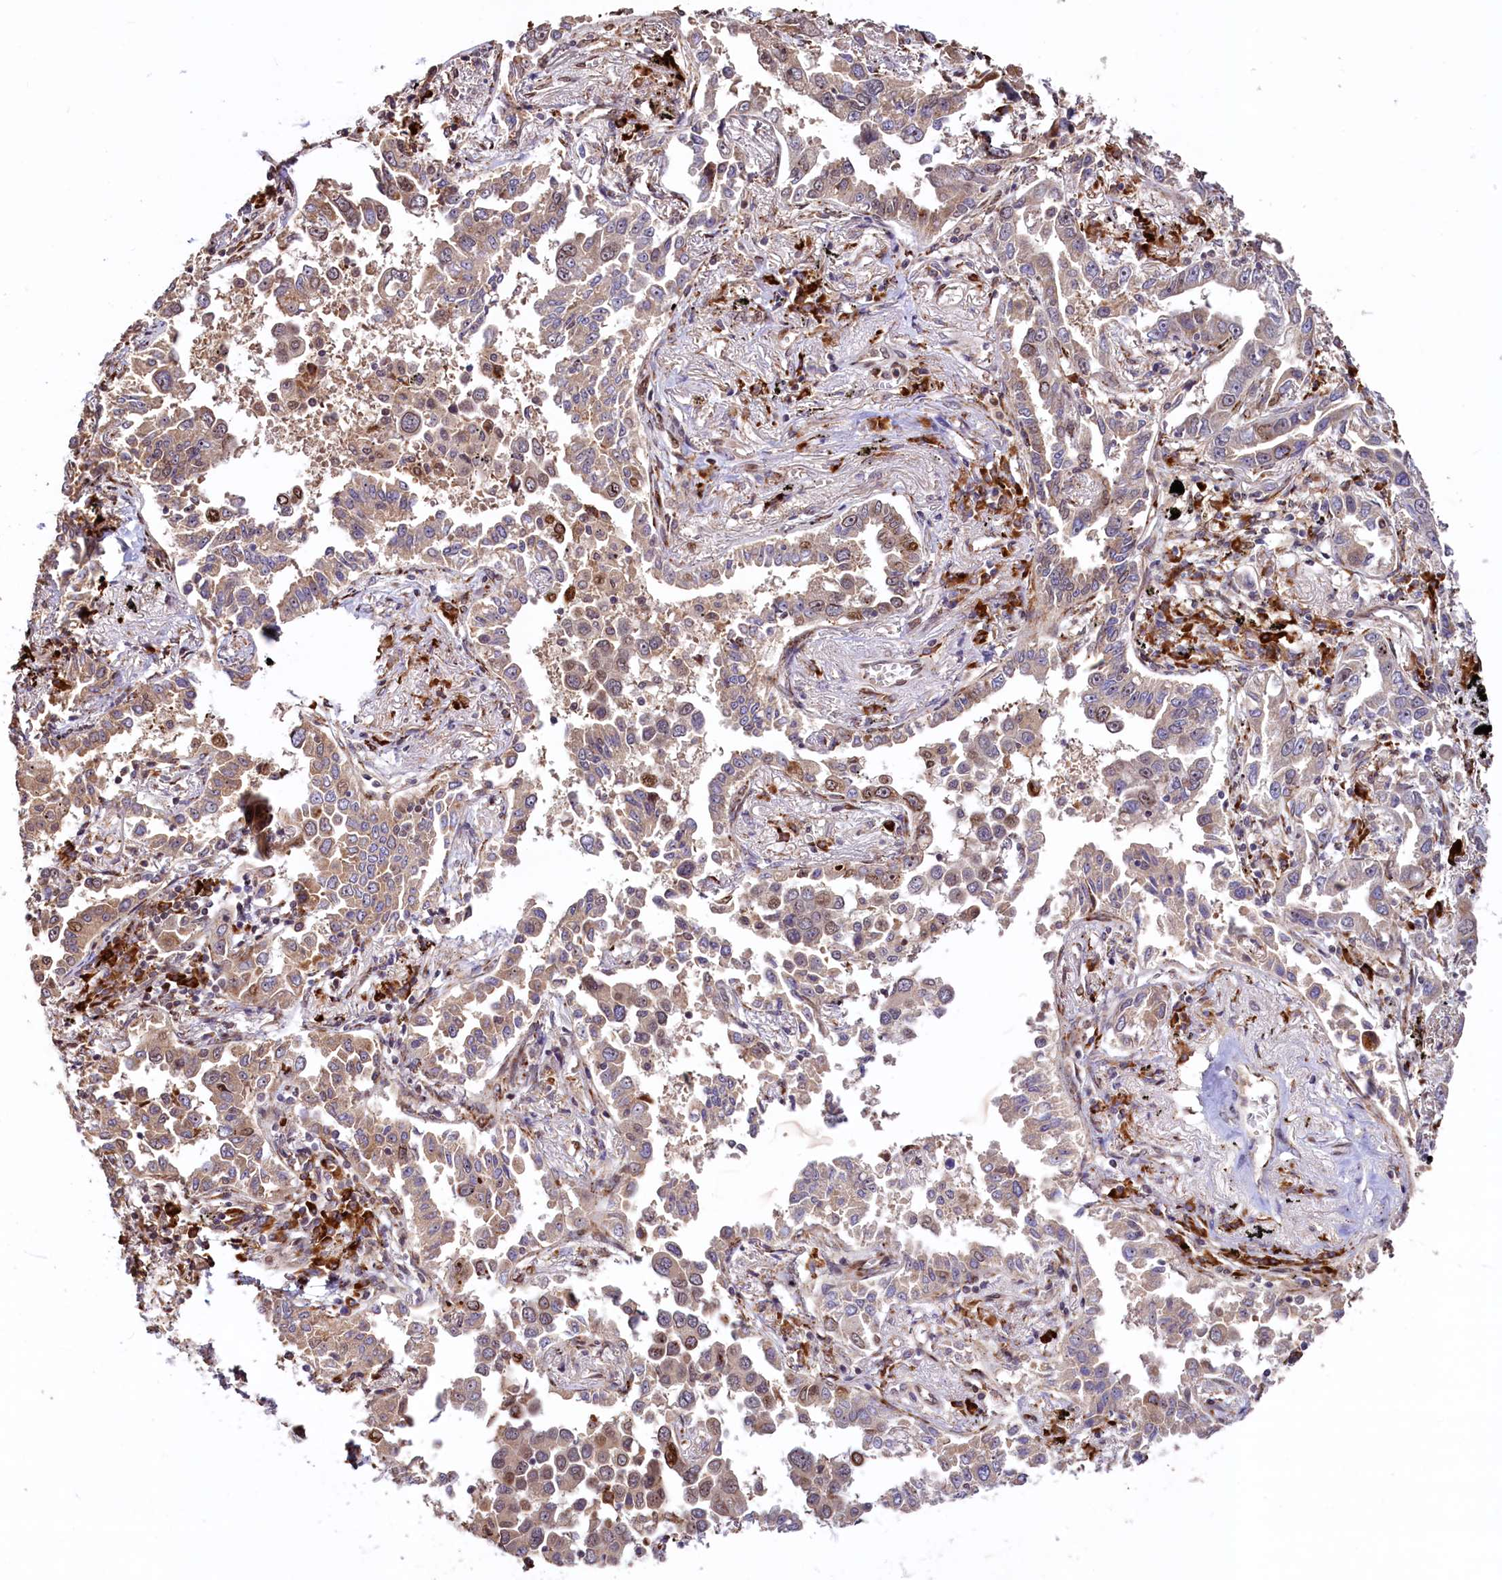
{"staining": {"intensity": "weak", "quantity": "25%-75%", "location": "cytoplasmic/membranous,nuclear"}, "tissue": "lung cancer", "cell_type": "Tumor cells", "image_type": "cancer", "snomed": [{"axis": "morphology", "description": "Adenocarcinoma, NOS"}, {"axis": "topography", "description": "Lung"}], "caption": "Lung cancer stained with immunohistochemistry shows weak cytoplasmic/membranous and nuclear expression in about 25%-75% of tumor cells.", "gene": "C5orf15", "patient": {"sex": "male", "age": 67}}